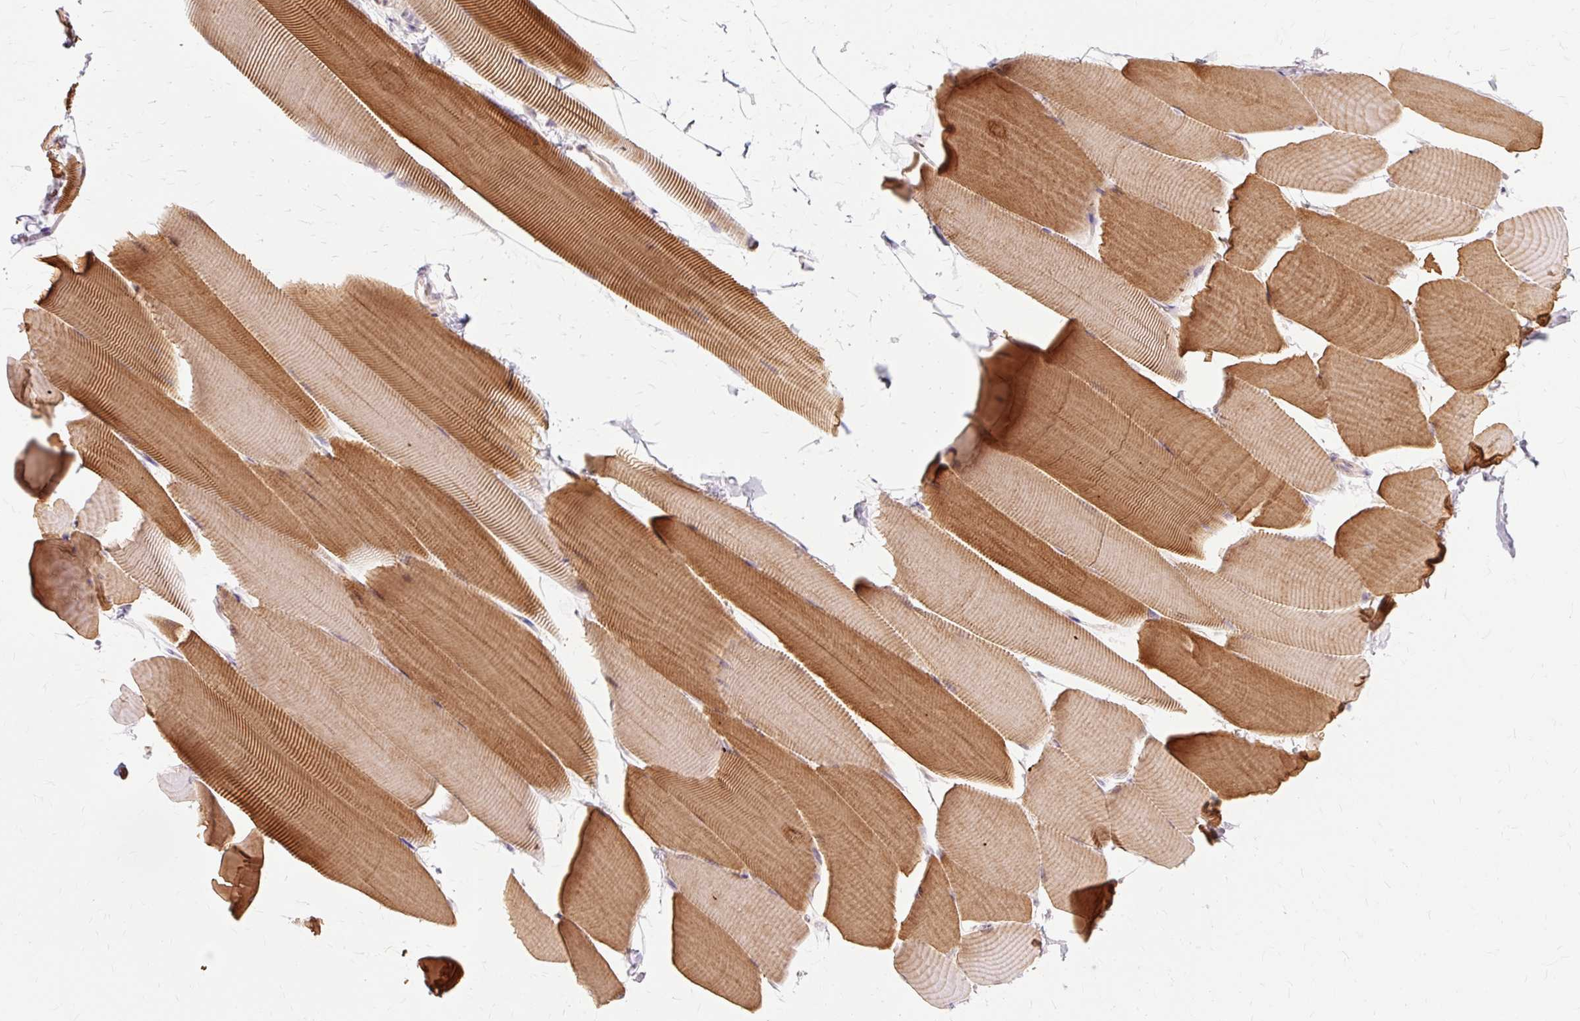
{"staining": {"intensity": "strong", "quantity": "25%-75%", "location": "cytoplasmic/membranous"}, "tissue": "skeletal muscle", "cell_type": "Myocytes", "image_type": "normal", "snomed": [{"axis": "morphology", "description": "Normal tissue, NOS"}, {"axis": "topography", "description": "Skeletal muscle"}], "caption": "Skeletal muscle was stained to show a protein in brown. There is high levels of strong cytoplasmic/membranous positivity in about 25%-75% of myocytes. (brown staining indicates protein expression, while blue staining denotes nuclei).", "gene": "GEMIN2", "patient": {"sex": "male", "age": 25}}